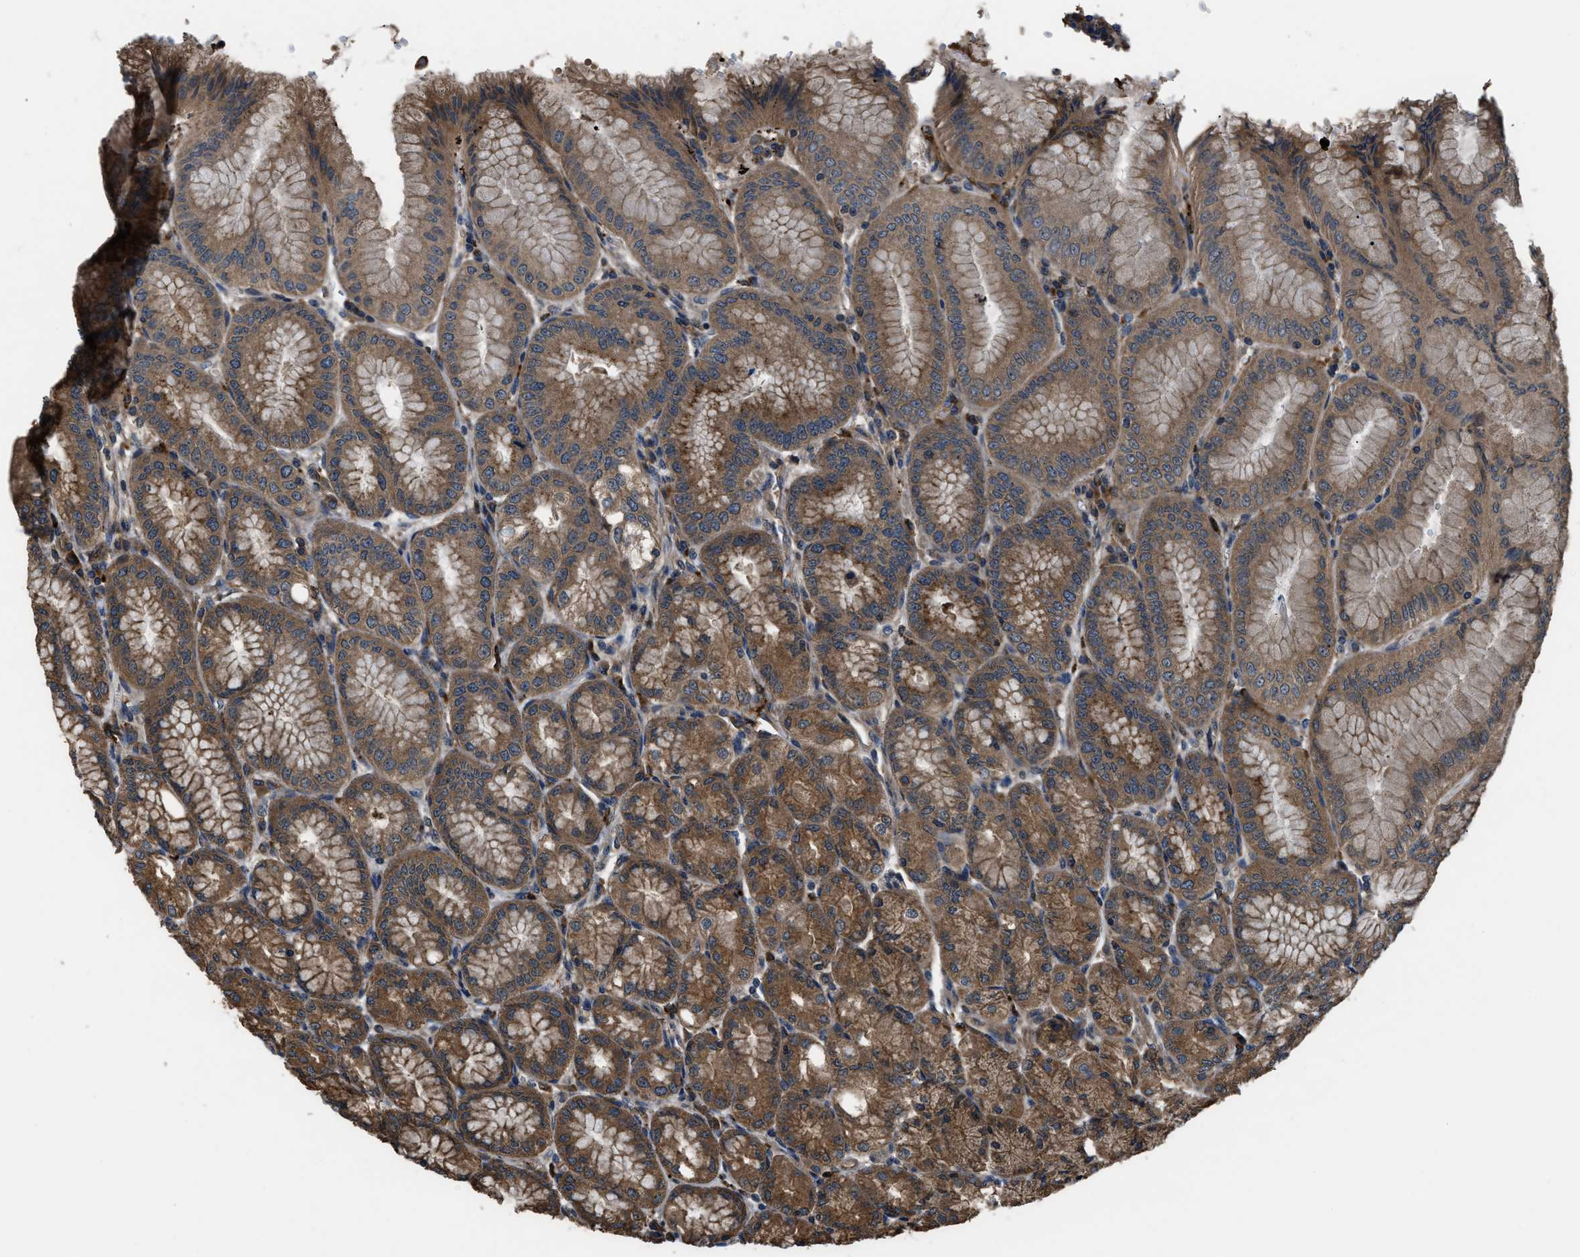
{"staining": {"intensity": "strong", "quantity": ">75%", "location": "cytoplasmic/membranous"}, "tissue": "stomach", "cell_type": "Glandular cells", "image_type": "normal", "snomed": [{"axis": "morphology", "description": "Normal tissue, NOS"}, {"axis": "topography", "description": "Stomach, lower"}], "caption": "Protein staining of normal stomach reveals strong cytoplasmic/membranous positivity in about >75% of glandular cells. (DAB IHC with brightfield microscopy, high magnification).", "gene": "GGH", "patient": {"sex": "male", "age": 71}}